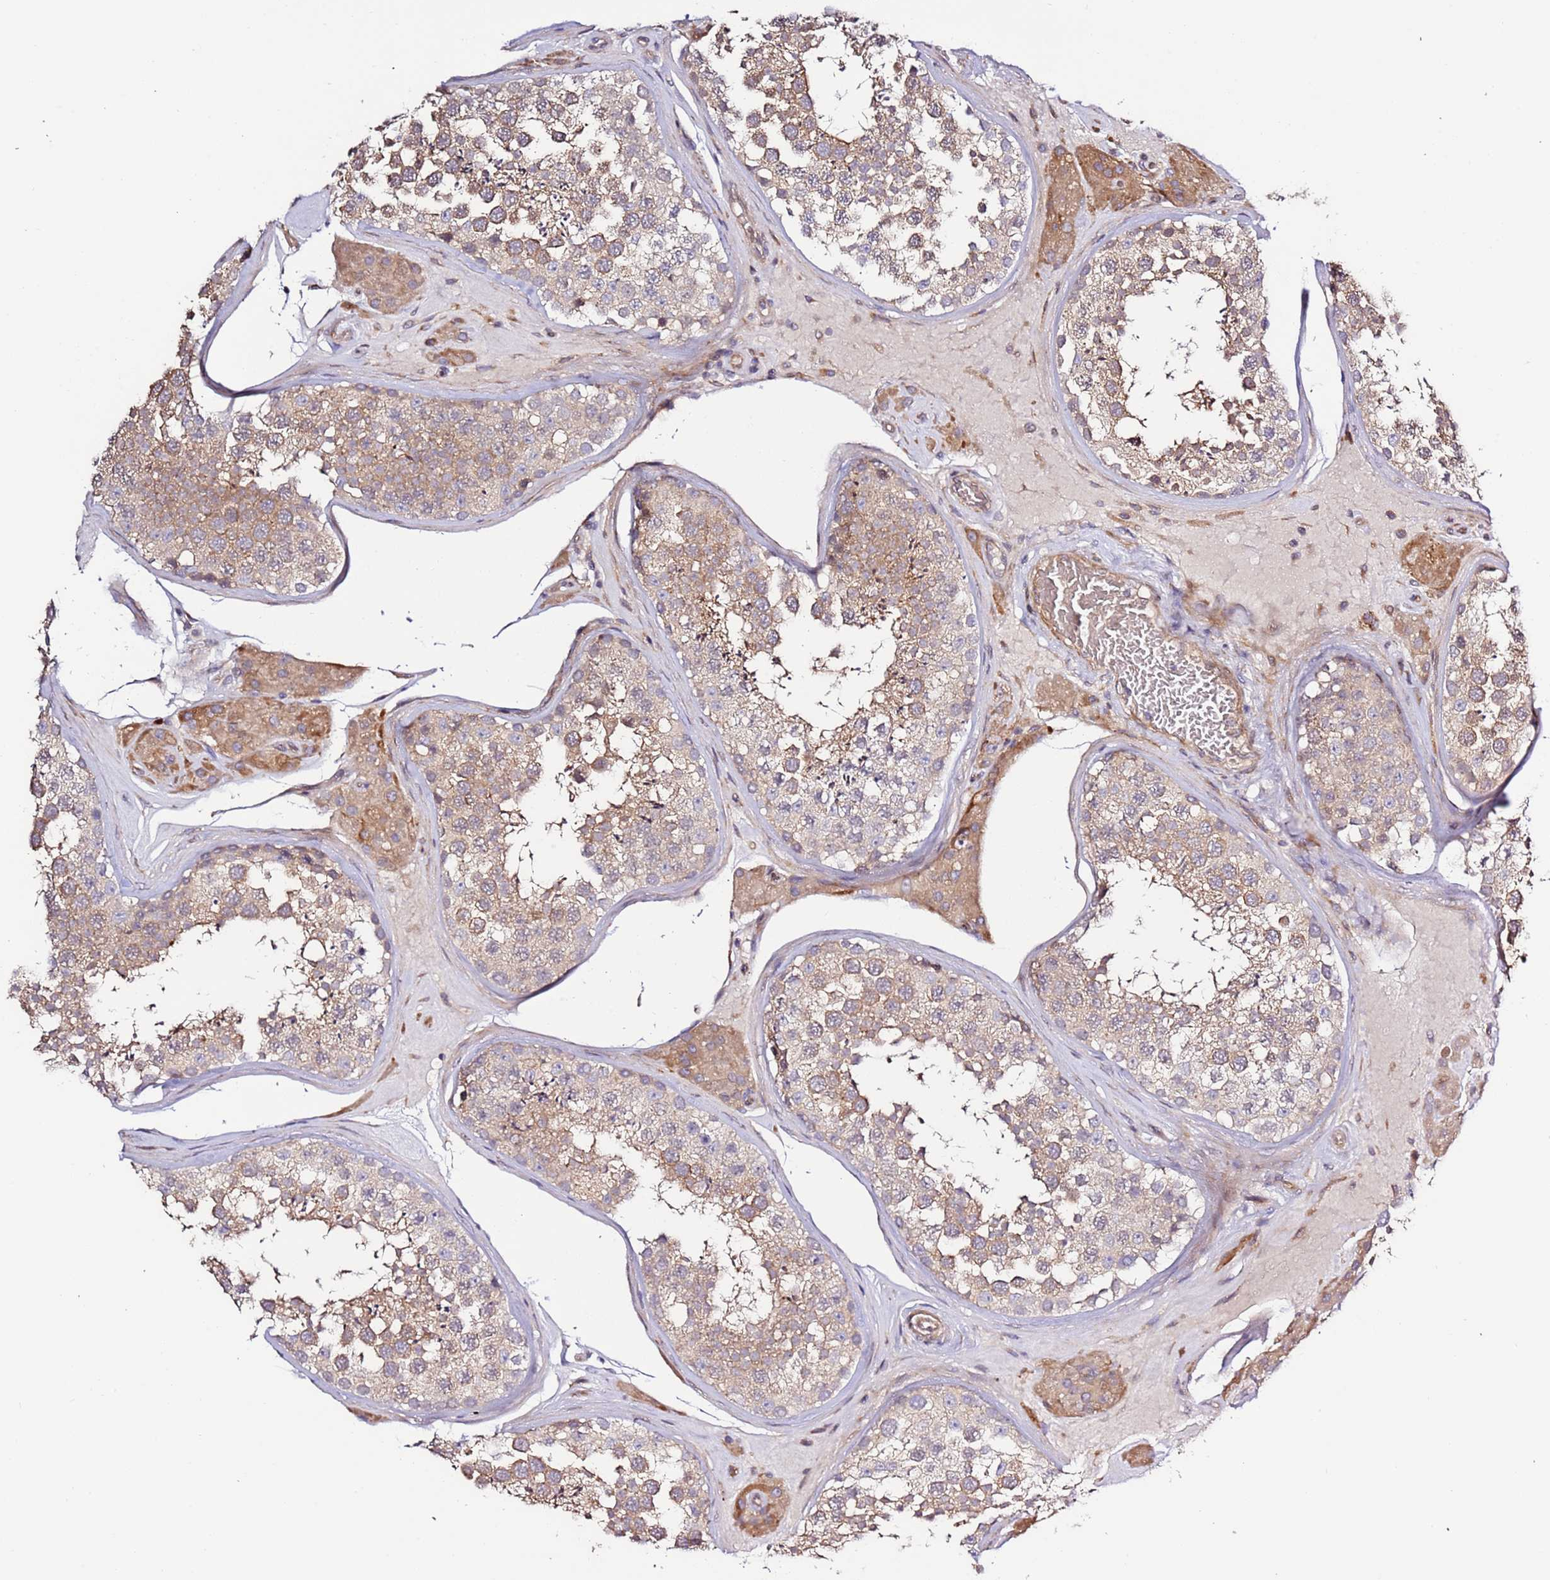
{"staining": {"intensity": "moderate", "quantity": "25%-75%", "location": "cytoplasmic/membranous"}, "tissue": "testis", "cell_type": "Cells in seminiferous ducts", "image_type": "normal", "snomed": [{"axis": "morphology", "description": "Normal tissue, NOS"}, {"axis": "topography", "description": "Testis"}], "caption": "About 25%-75% of cells in seminiferous ducts in unremarkable human testis show moderate cytoplasmic/membranous protein staining as visualized by brown immunohistochemical staining.", "gene": "HSD17B7", "patient": {"sex": "male", "age": 46}}